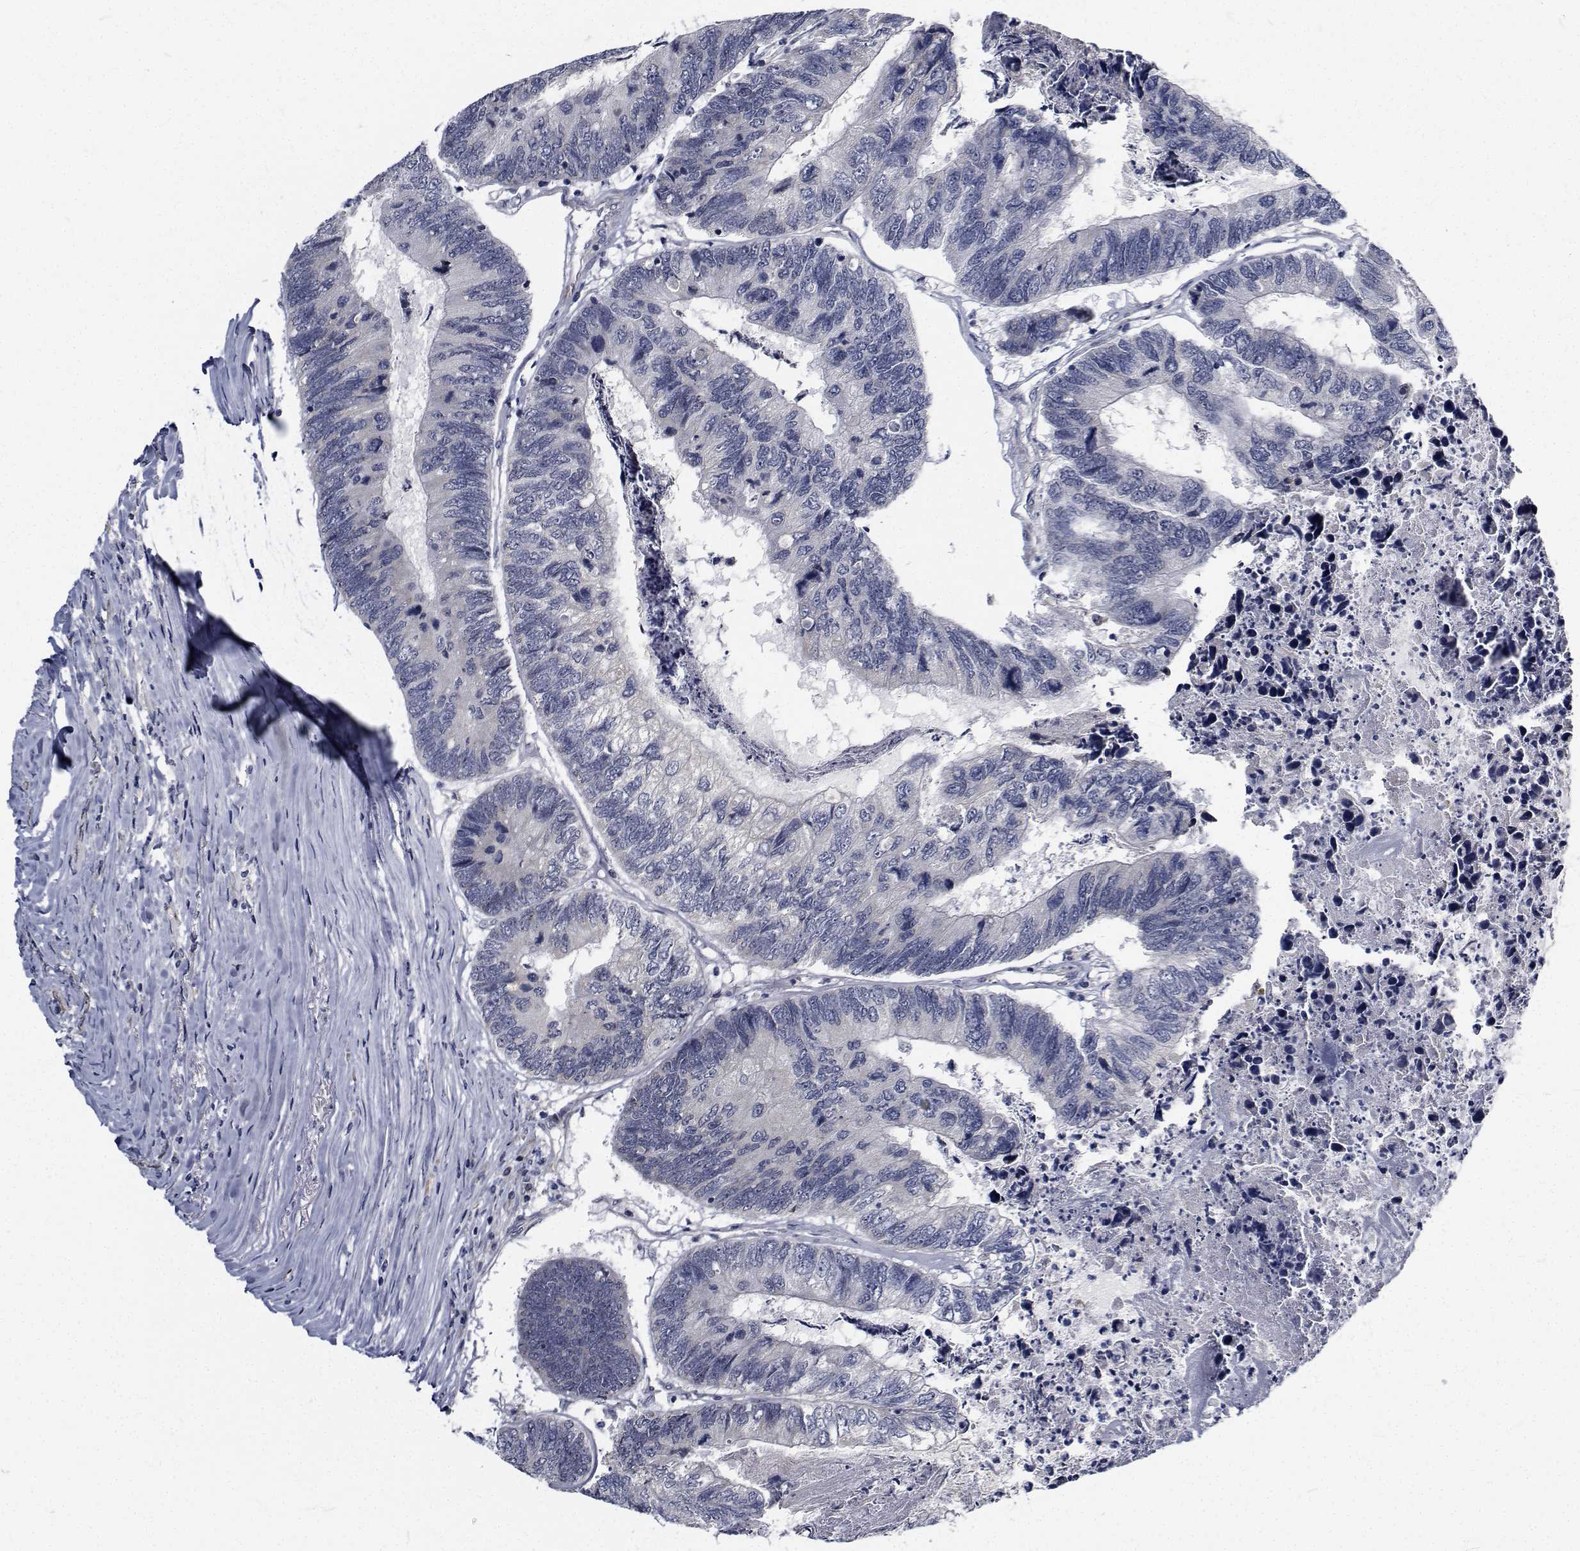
{"staining": {"intensity": "negative", "quantity": "none", "location": "none"}, "tissue": "colorectal cancer", "cell_type": "Tumor cells", "image_type": "cancer", "snomed": [{"axis": "morphology", "description": "Adenocarcinoma, NOS"}, {"axis": "topography", "description": "Colon"}], "caption": "IHC image of neoplastic tissue: colorectal cancer (adenocarcinoma) stained with DAB (3,3'-diaminobenzidine) exhibits no significant protein expression in tumor cells.", "gene": "TTBK1", "patient": {"sex": "female", "age": 67}}